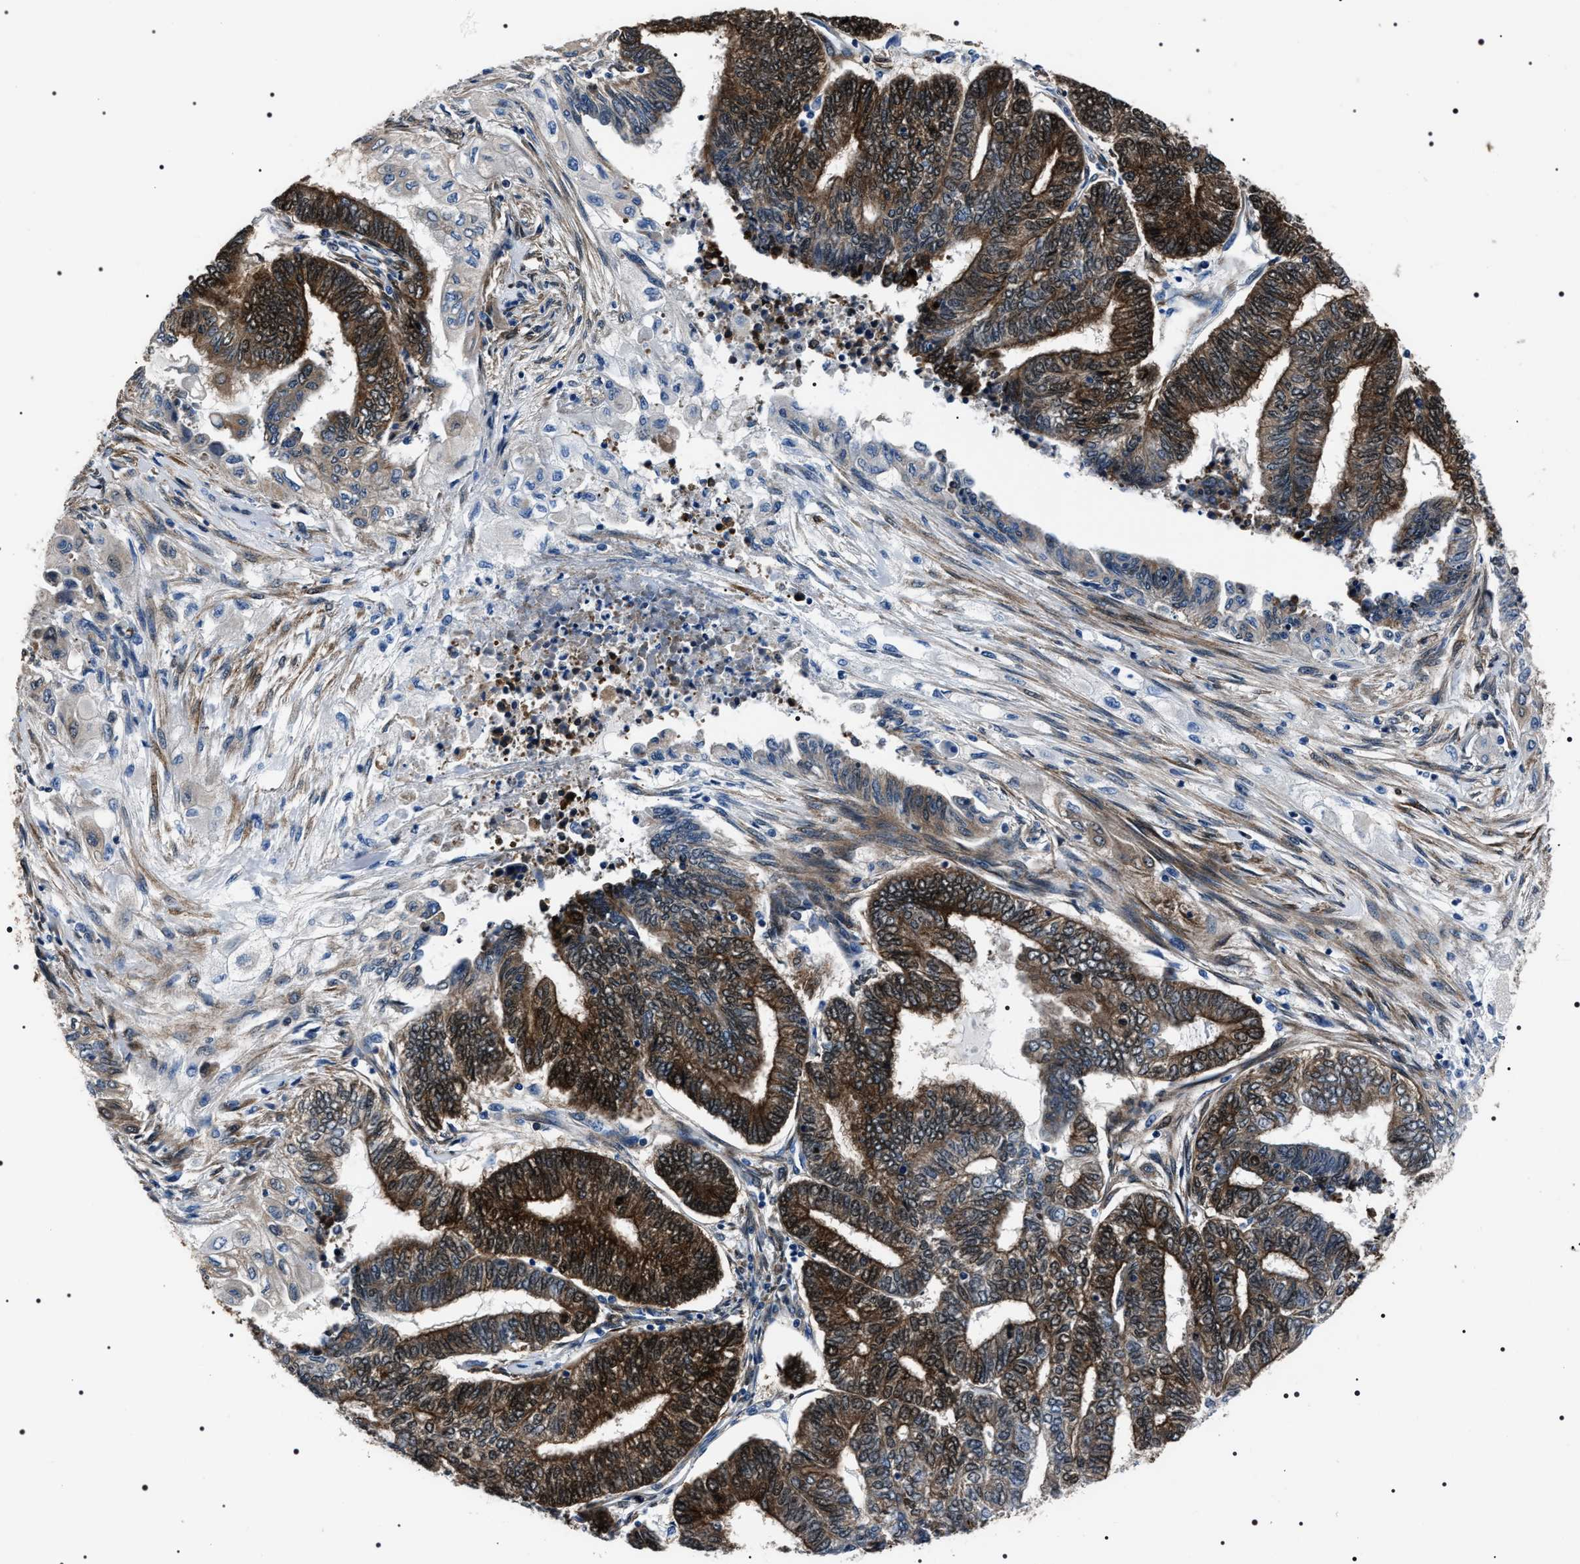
{"staining": {"intensity": "strong", "quantity": "25%-75%", "location": "cytoplasmic/membranous,nuclear"}, "tissue": "endometrial cancer", "cell_type": "Tumor cells", "image_type": "cancer", "snomed": [{"axis": "morphology", "description": "Adenocarcinoma, NOS"}, {"axis": "topography", "description": "Uterus"}, {"axis": "topography", "description": "Endometrium"}], "caption": "Brown immunohistochemical staining in endometrial adenocarcinoma demonstrates strong cytoplasmic/membranous and nuclear expression in about 25%-75% of tumor cells. (IHC, brightfield microscopy, high magnification).", "gene": "BAG2", "patient": {"sex": "female", "age": 70}}